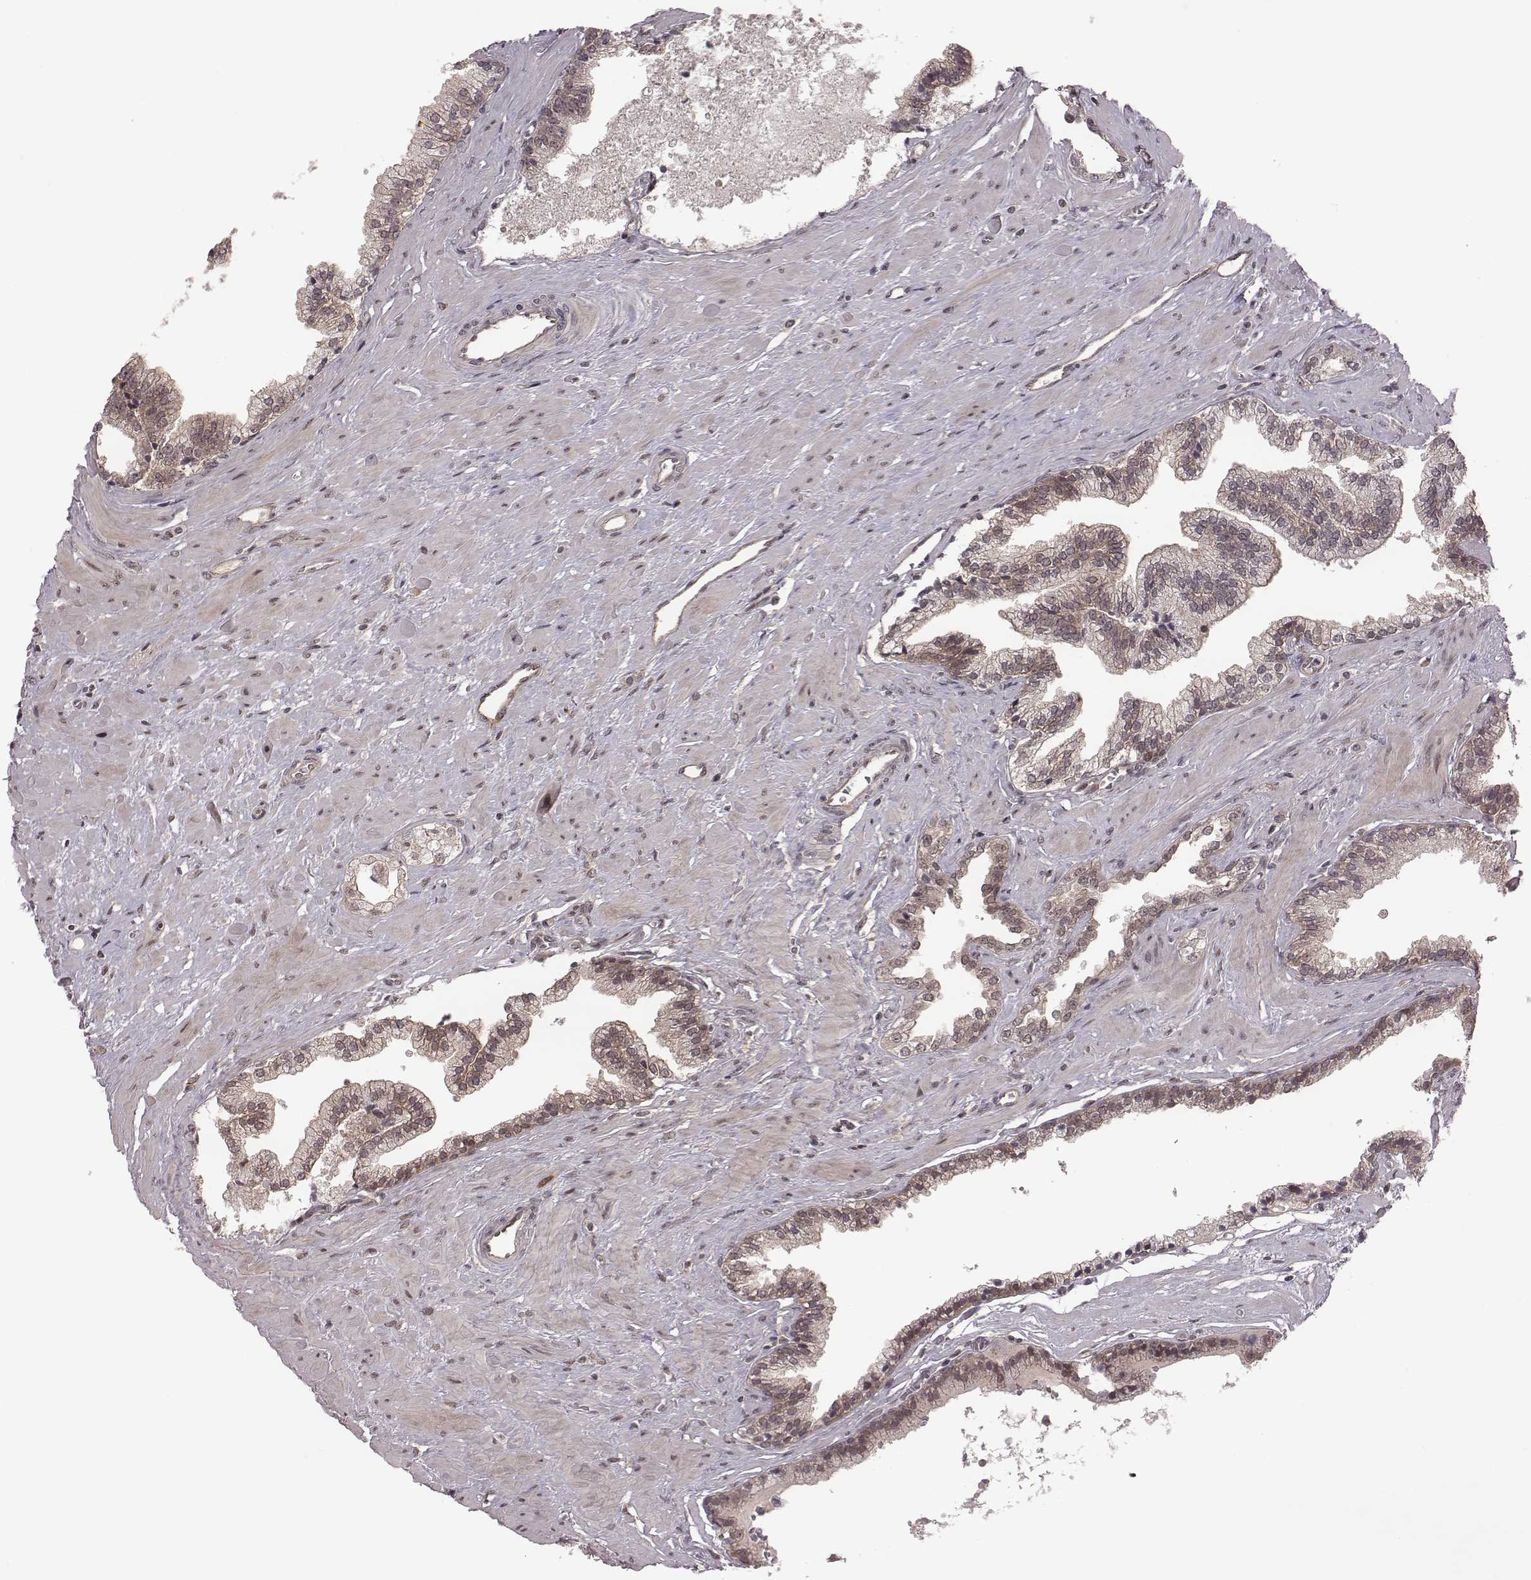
{"staining": {"intensity": "weak", "quantity": "<25%", "location": "cytoplasmic/membranous,nuclear"}, "tissue": "prostate cancer", "cell_type": "Tumor cells", "image_type": "cancer", "snomed": [{"axis": "morphology", "description": "Adenocarcinoma, Low grade"}, {"axis": "topography", "description": "Prostate"}], "caption": "The photomicrograph exhibits no staining of tumor cells in prostate cancer (low-grade adenocarcinoma). The staining is performed using DAB brown chromogen with nuclei counter-stained in using hematoxylin.", "gene": "RPL3", "patient": {"sex": "male", "age": 60}}